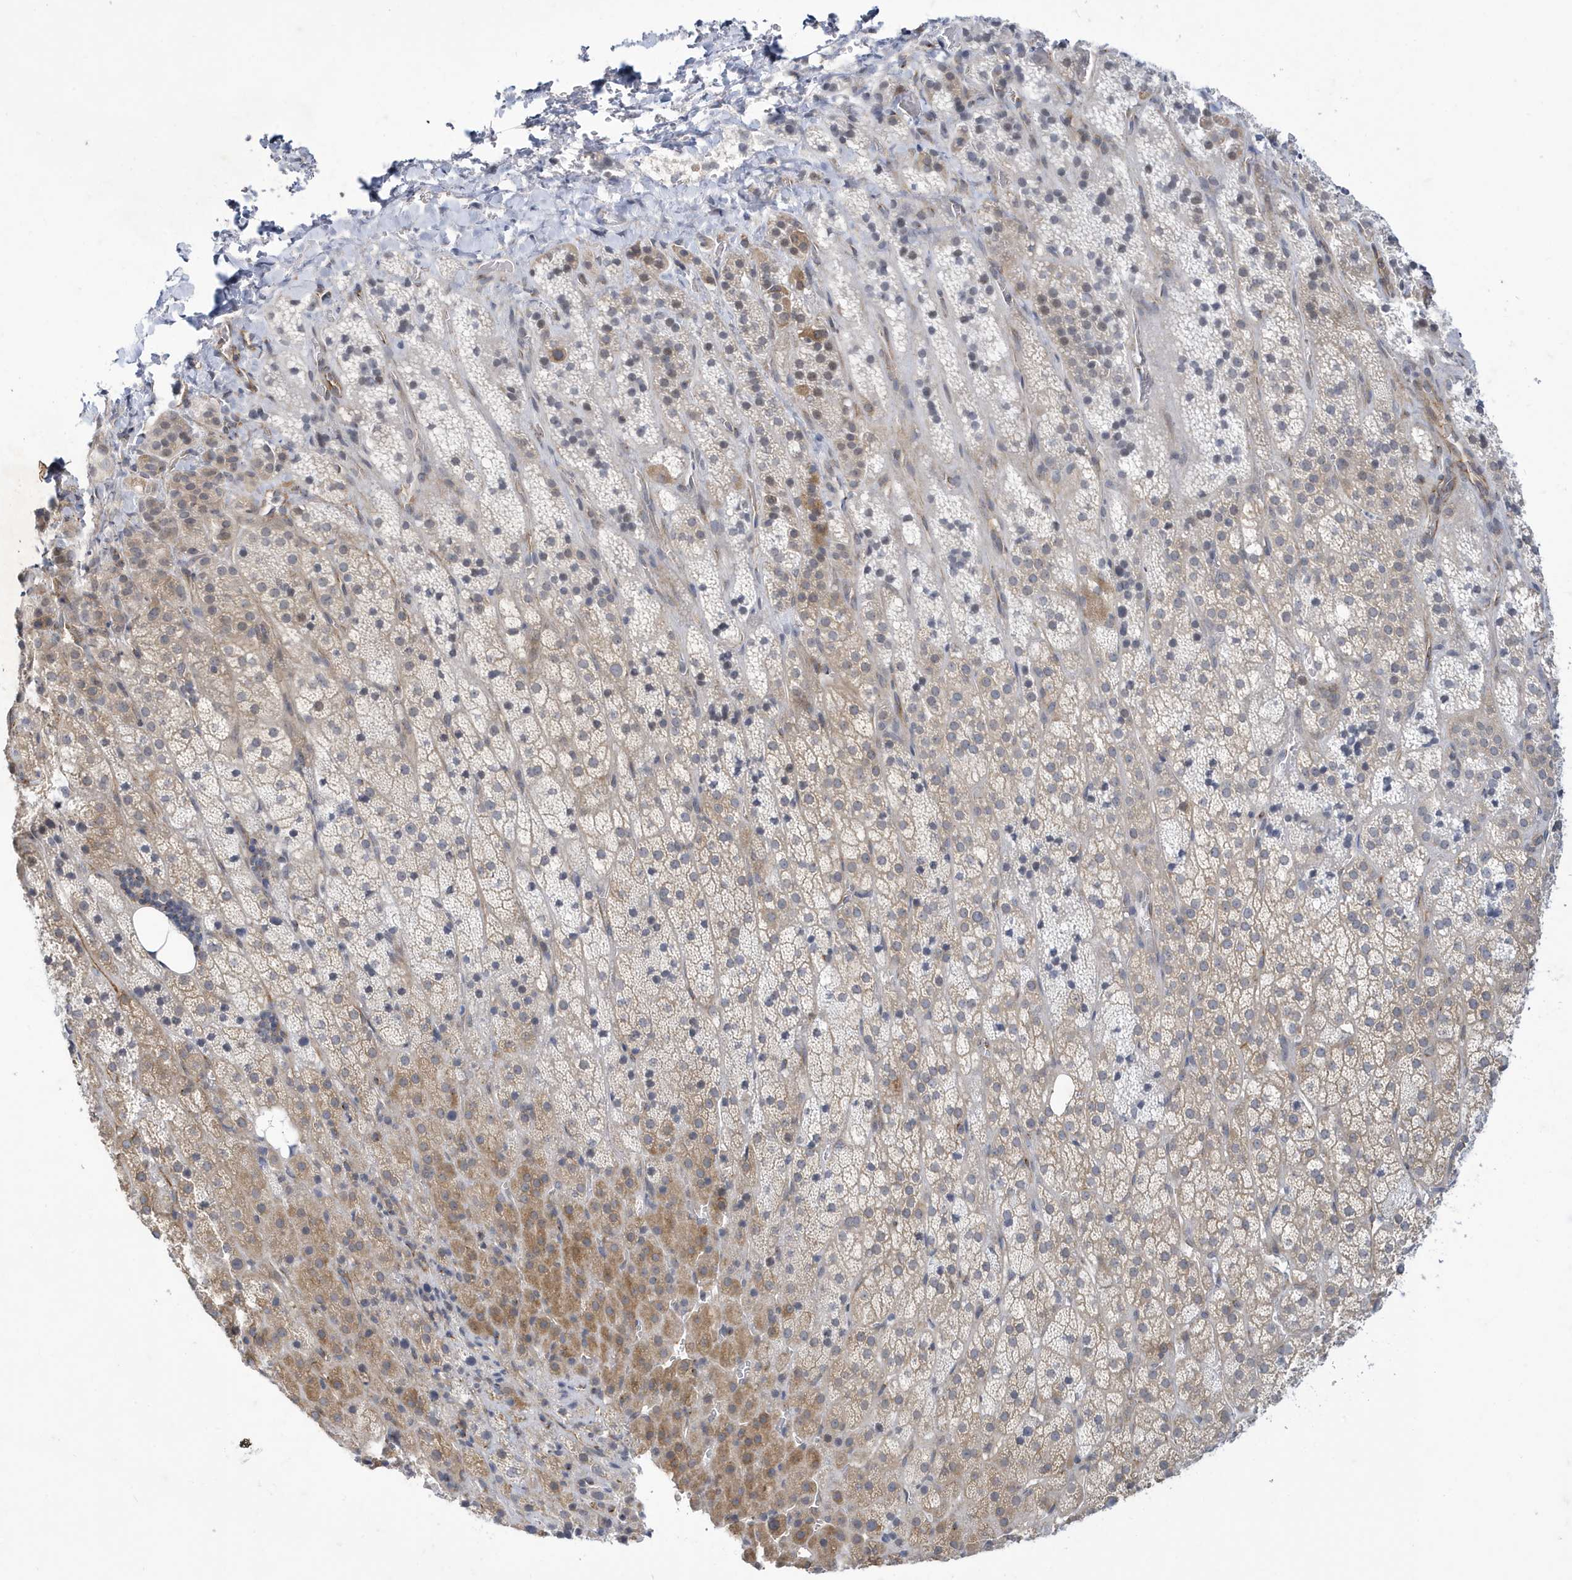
{"staining": {"intensity": "moderate", "quantity": "<25%", "location": "cytoplasmic/membranous"}, "tissue": "adrenal gland", "cell_type": "Glandular cells", "image_type": "normal", "snomed": [{"axis": "morphology", "description": "Normal tissue, NOS"}, {"axis": "topography", "description": "Adrenal gland"}], "caption": "About <25% of glandular cells in benign human adrenal gland demonstrate moderate cytoplasmic/membranous protein positivity as visualized by brown immunohistochemical staining.", "gene": "ZNF654", "patient": {"sex": "female", "age": 57}}